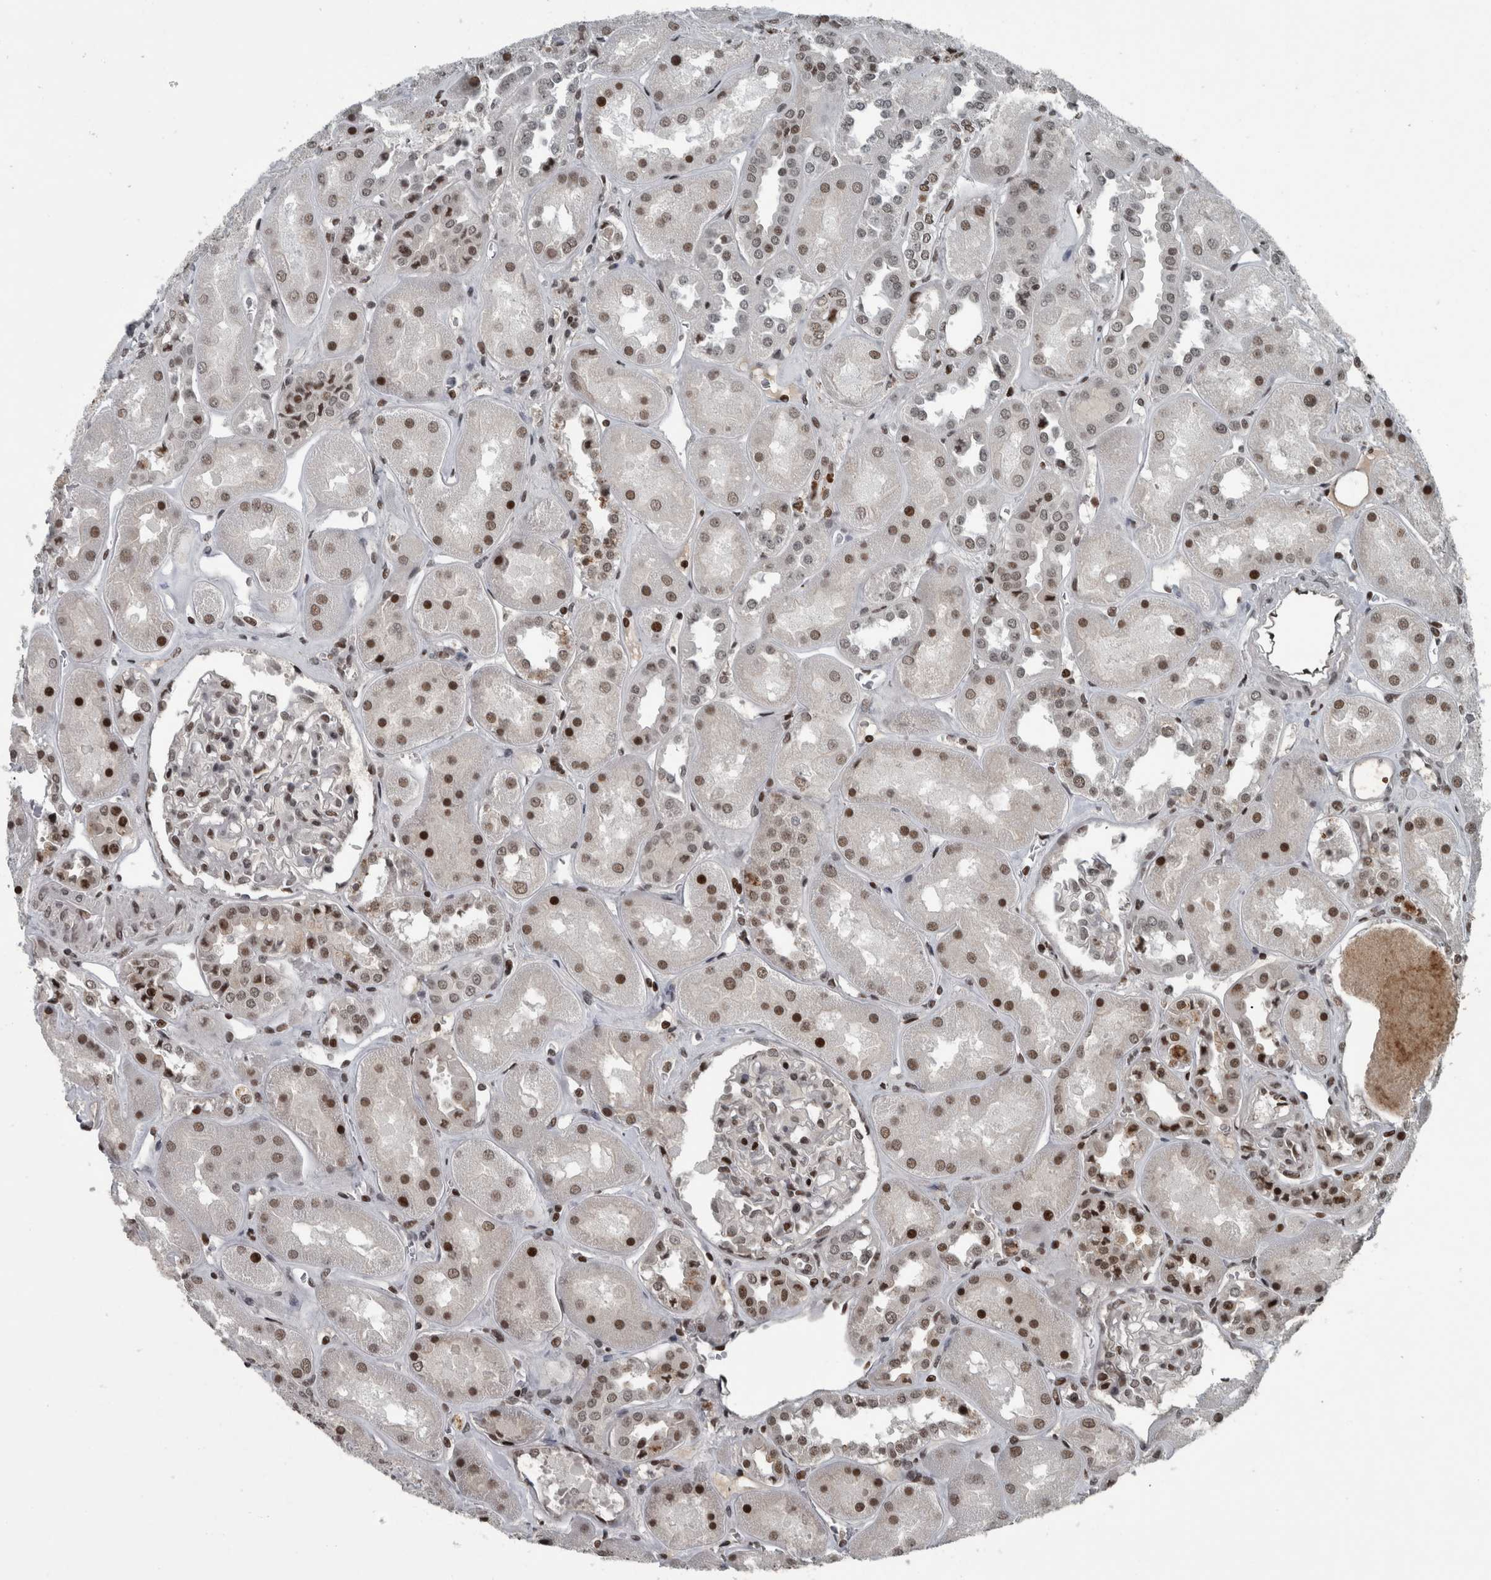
{"staining": {"intensity": "moderate", "quantity": ">75%", "location": "nuclear"}, "tissue": "kidney", "cell_type": "Cells in glomeruli", "image_type": "normal", "snomed": [{"axis": "morphology", "description": "Normal tissue, NOS"}, {"axis": "topography", "description": "Kidney"}], "caption": "Immunohistochemistry of benign kidney exhibits medium levels of moderate nuclear positivity in about >75% of cells in glomeruli. (DAB (3,3'-diaminobenzidine) = brown stain, brightfield microscopy at high magnification).", "gene": "UNC50", "patient": {"sex": "male", "age": 70}}